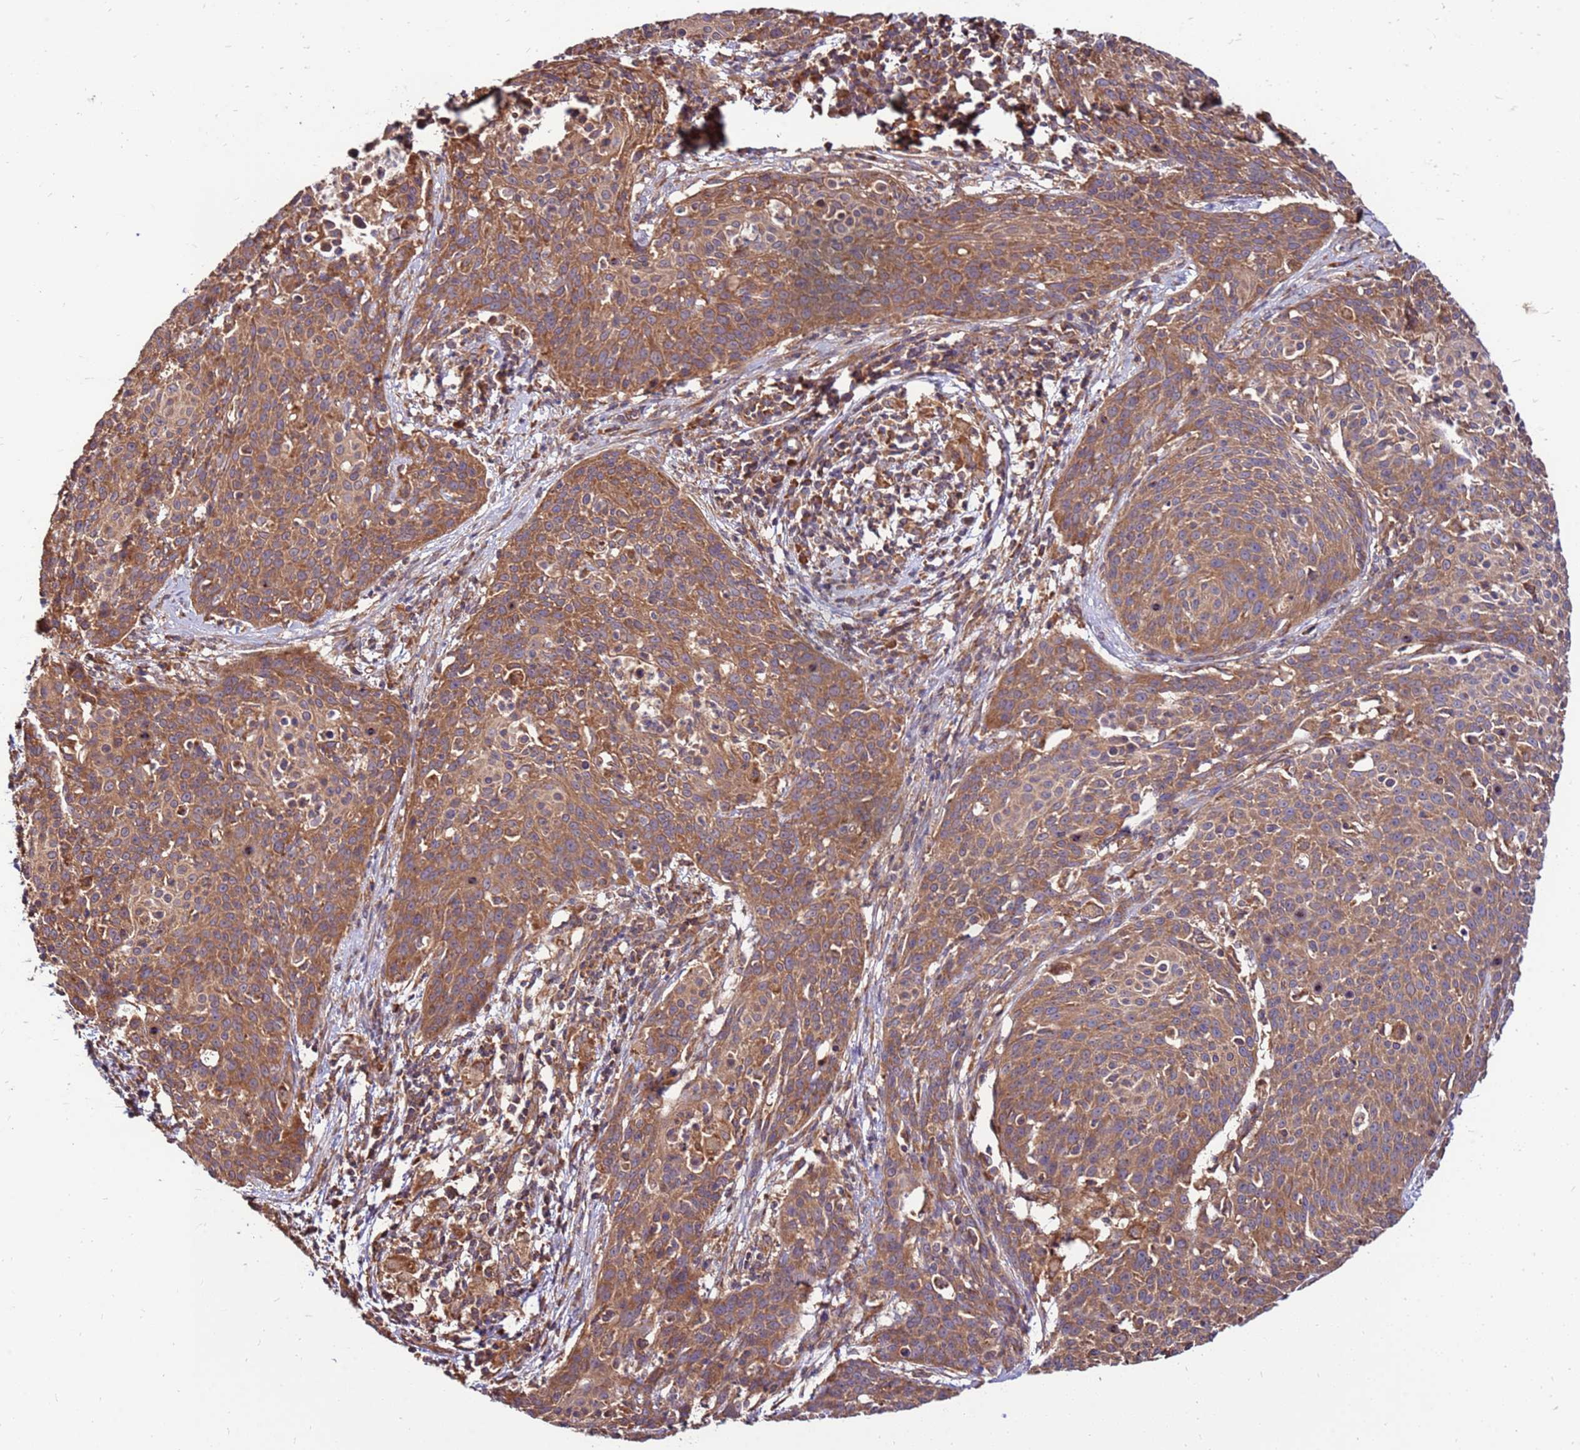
{"staining": {"intensity": "moderate", "quantity": ">75%", "location": "cytoplasmic/membranous"}, "tissue": "cervical cancer", "cell_type": "Tumor cells", "image_type": "cancer", "snomed": [{"axis": "morphology", "description": "Squamous cell carcinoma, NOS"}, {"axis": "topography", "description": "Cervix"}], "caption": "Protein analysis of cervical cancer (squamous cell carcinoma) tissue displays moderate cytoplasmic/membranous expression in approximately >75% of tumor cells.", "gene": "SLC44A5", "patient": {"sex": "female", "age": 38}}